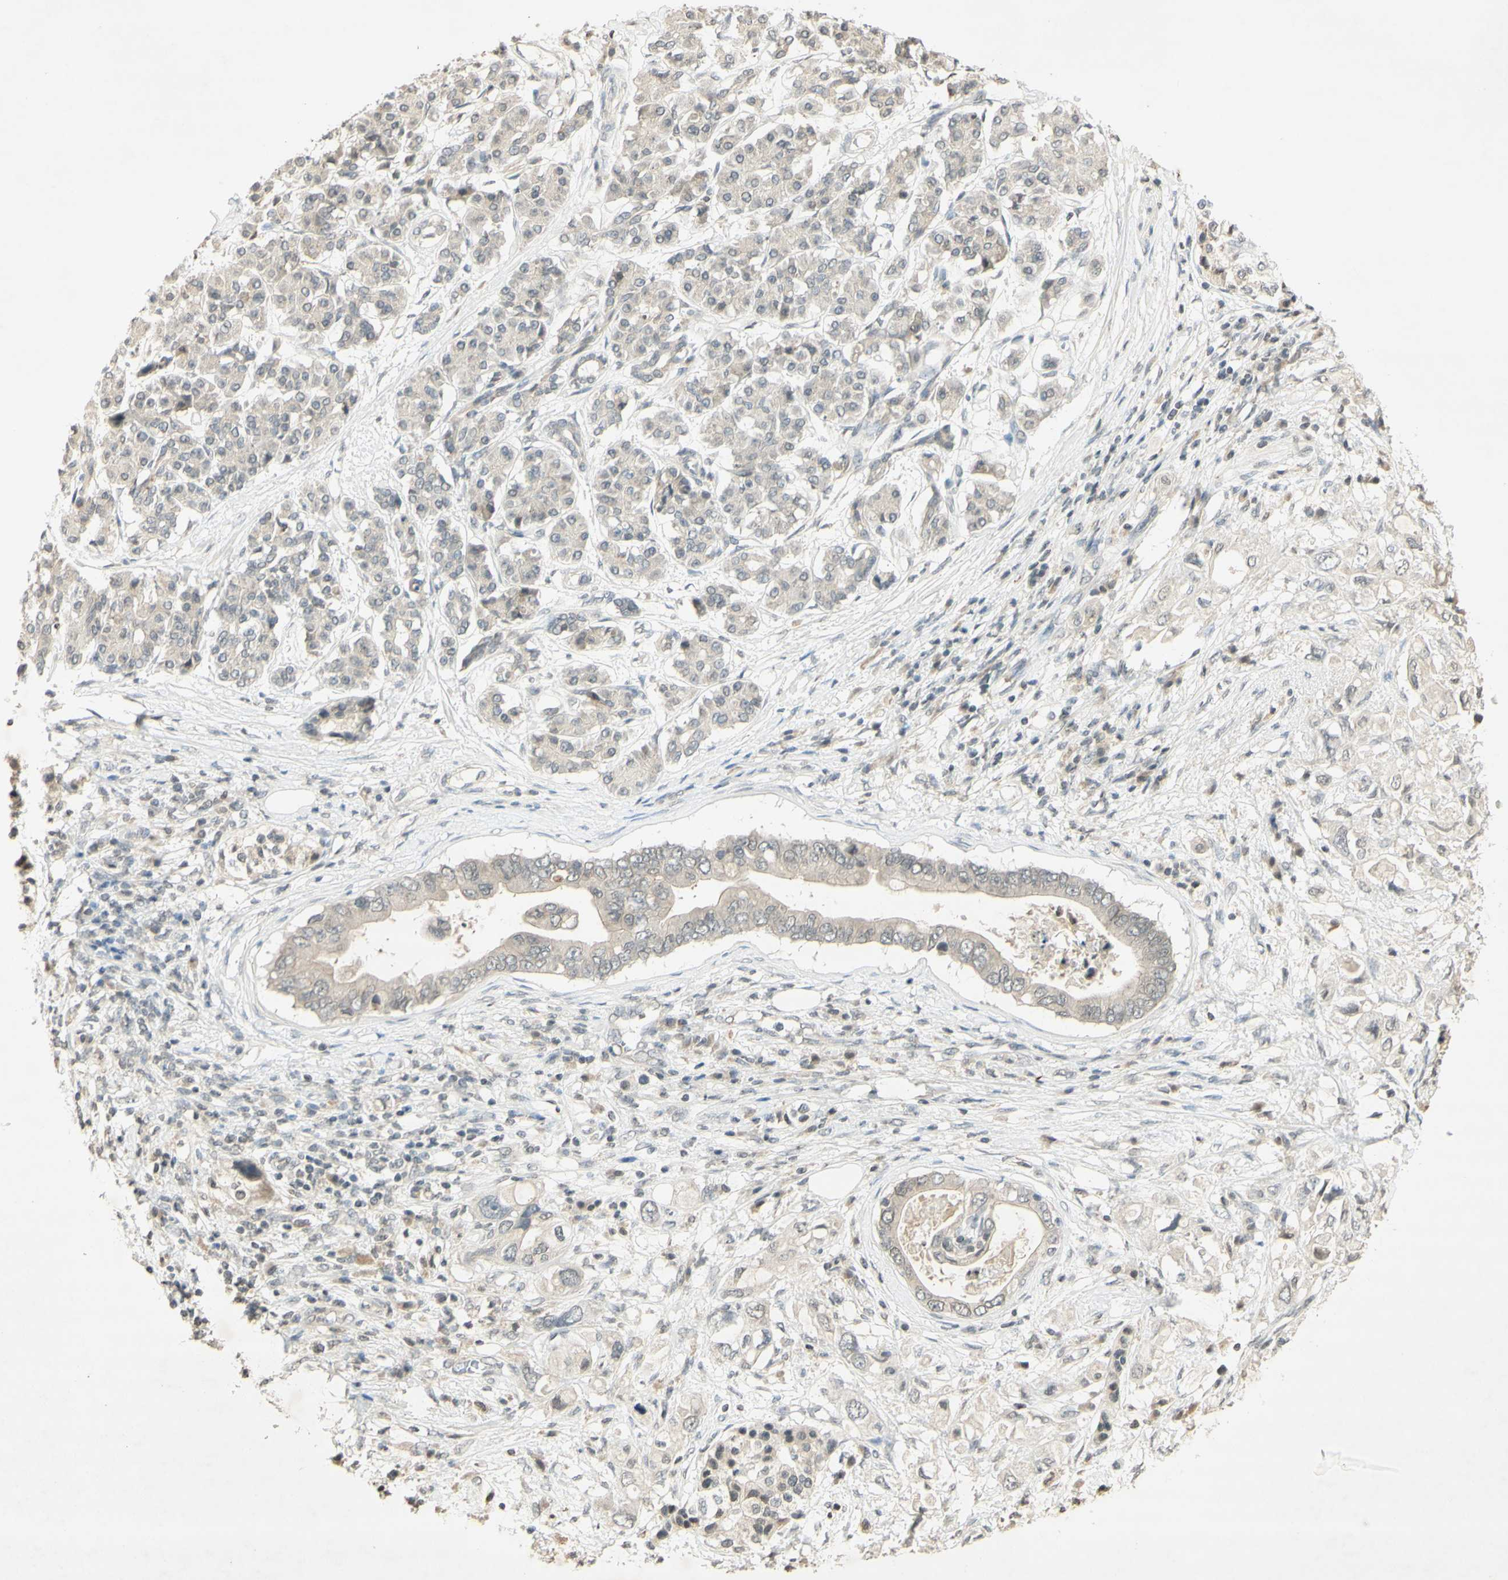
{"staining": {"intensity": "negative", "quantity": "none", "location": "none"}, "tissue": "pancreatic cancer", "cell_type": "Tumor cells", "image_type": "cancer", "snomed": [{"axis": "morphology", "description": "Adenocarcinoma, NOS"}, {"axis": "topography", "description": "Pancreas"}], "caption": "Immunohistochemical staining of pancreatic cancer demonstrates no significant positivity in tumor cells.", "gene": "GLI1", "patient": {"sex": "female", "age": 56}}